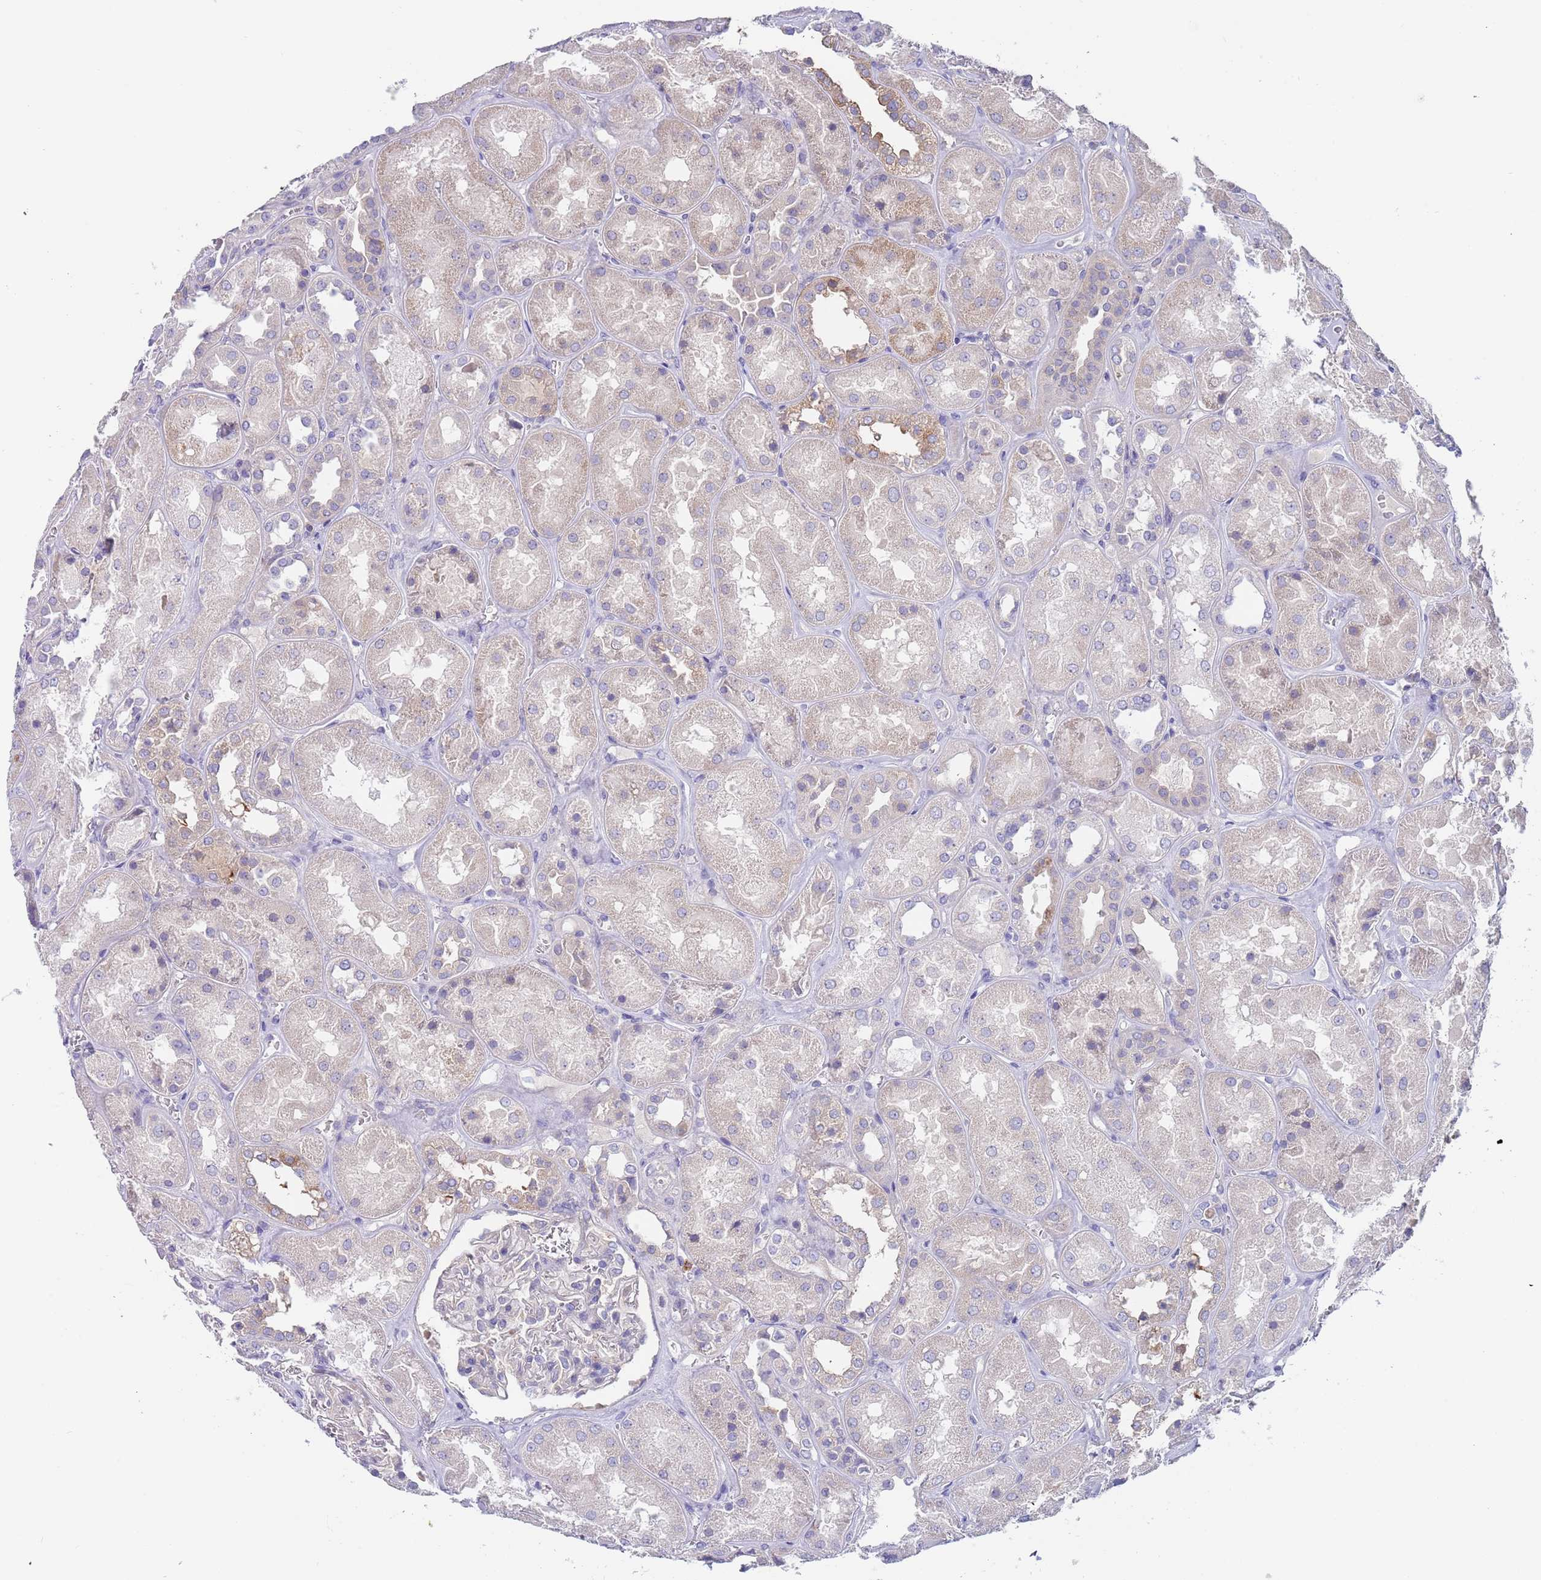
{"staining": {"intensity": "negative", "quantity": "none", "location": "none"}, "tissue": "kidney", "cell_type": "Cells in glomeruli", "image_type": "normal", "snomed": [{"axis": "morphology", "description": "Normal tissue, NOS"}, {"axis": "topography", "description": "Kidney"}], "caption": "IHC histopathology image of unremarkable kidney: kidney stained with DAB (3,3'-diaminobenzidine) shows no significant protein positivity in cells in glomeruli.", "gene": "TYW1B", "patient": {"sex": "male", "age": 70}}